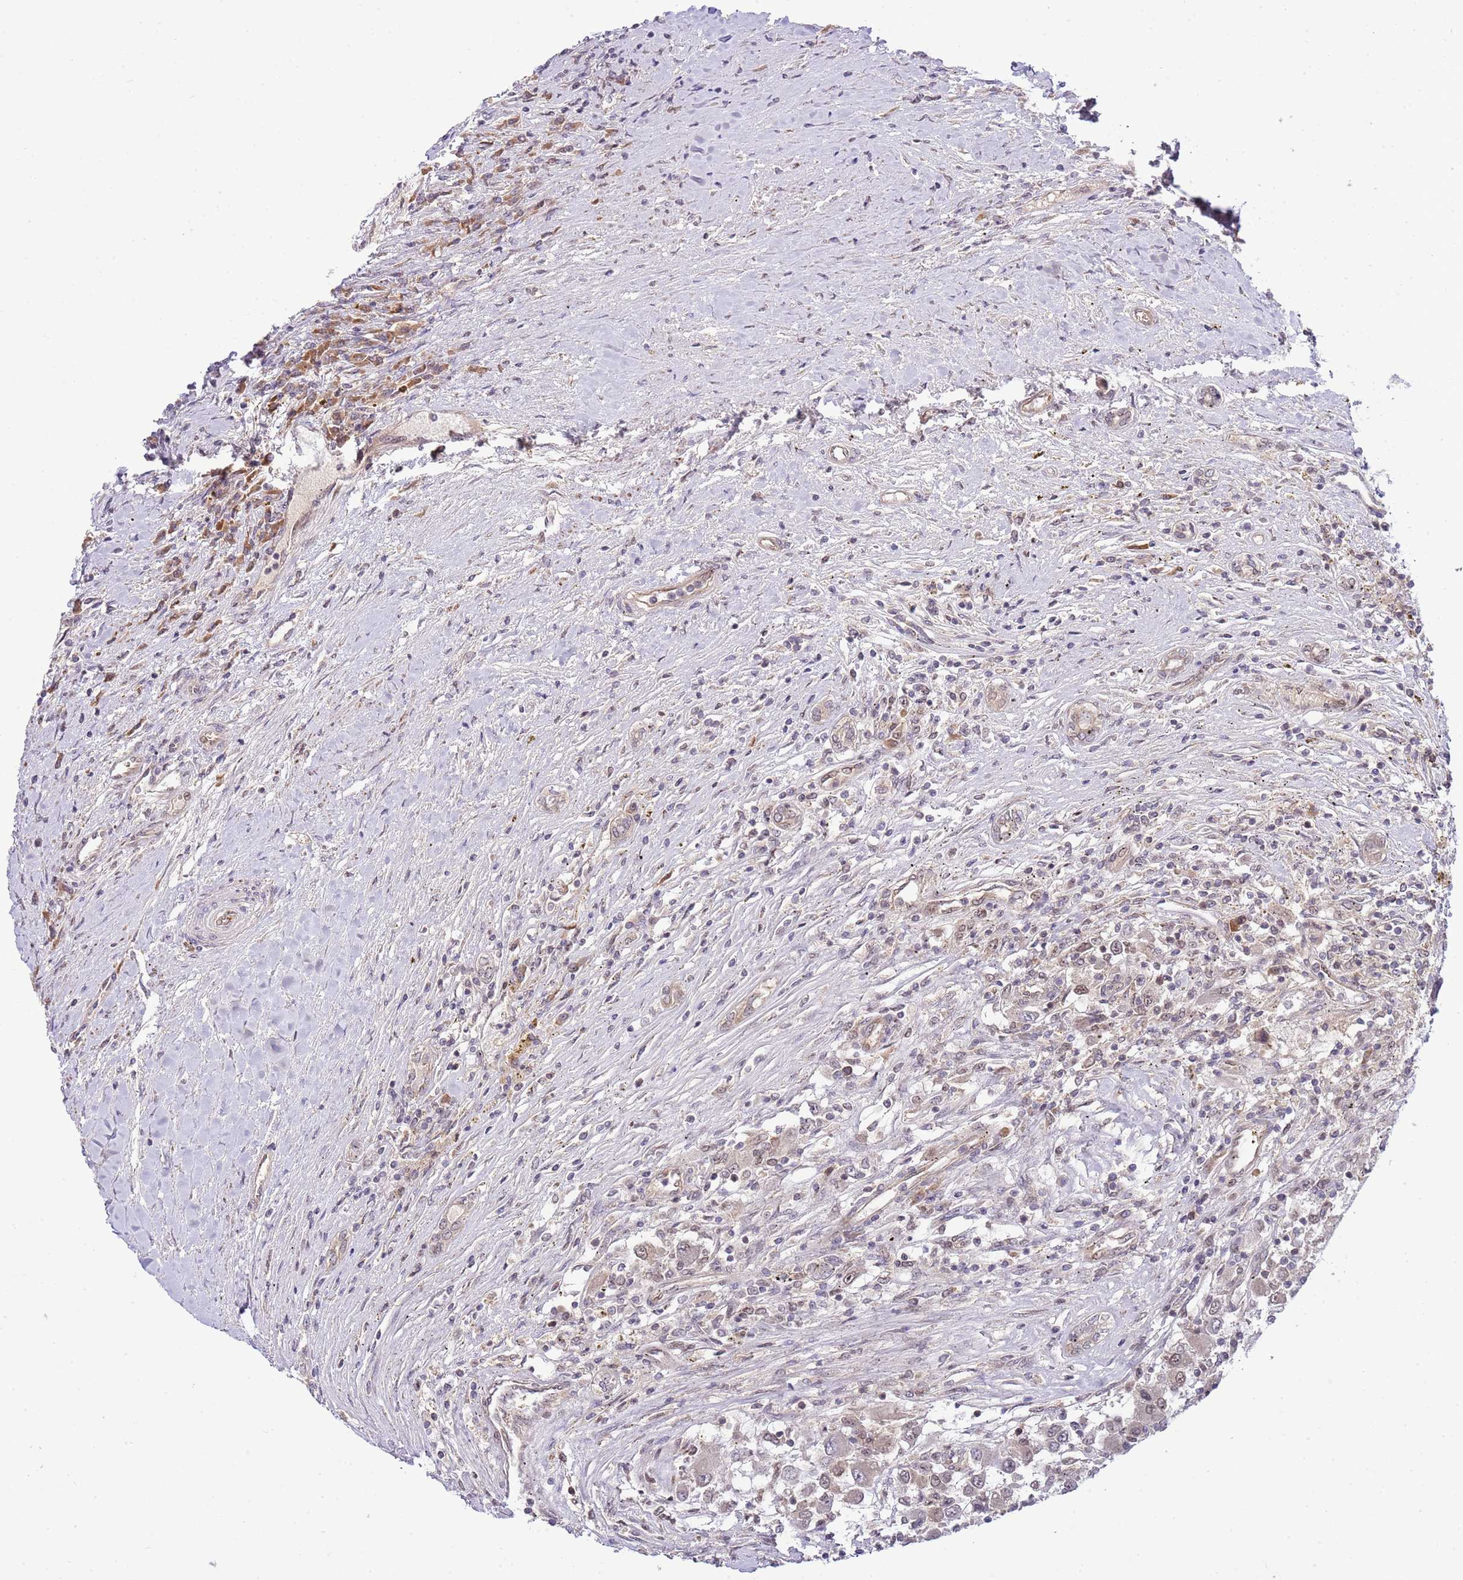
{"staining": {"intensity": "moderate", "quantity": "25%-75%", "location": "nuclear"}, "tissue": "renal cancer", "cell_type": "Tumor cells", "image_type": "cancer", "snomed": [{"axis": "morphology", "description": "Adenocarcinoma, NOS"}, {"axis": "topography", "description": "Kidney"}], "caption": "Immunohistochemistry staining of renal cancer, which displays medium levels of moderate nuclear expression in about 25%-75% of tumor cells indicating moderate nuclear protein positivity. The staining was performed using DAB (3,3'-diaminobenzidine) (brown) for protein detection and nuclei were counterstained in hematoxylin (blue).", "gene": "CHD1", "patient": {"sex": "female", "age": 67}}